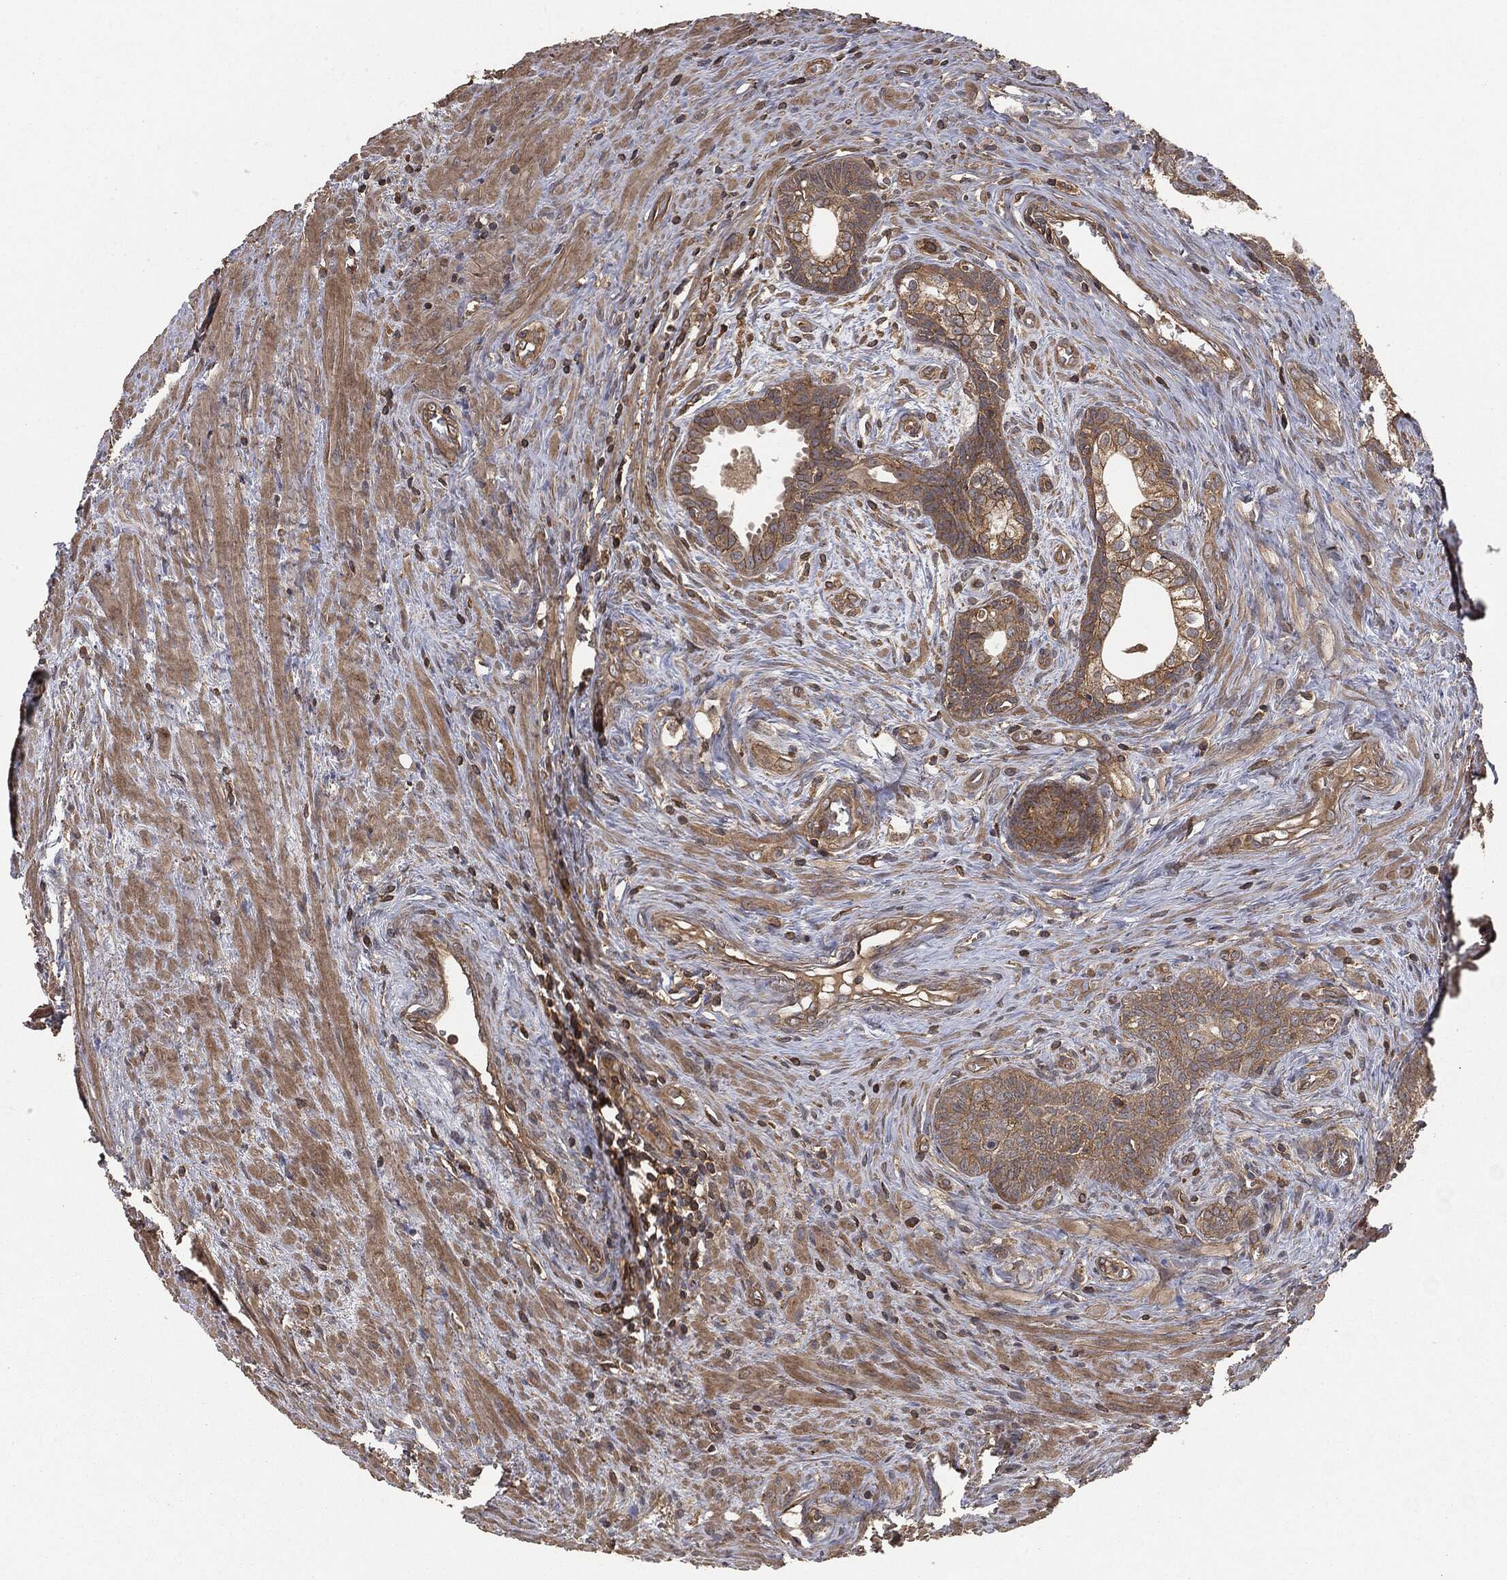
{"staining": {"intensity": "moderate", "quantity": ">75%", "location": "cytoplasmic/membranous"}, "tissue": "prostate cancer", "cell_type": "Tumor cells", "image_type": "cancer", "snomed": [{"axis": "morphology", "description": "Adenocarcinoma, NOS"}, {"axis": "morphology", "description": "Adenocarcinoma, High grade"}, {"axis": "topography", "description": "Prostate"}], "caption": "Moderate cytoplasmic/membranous protein positivity is appreciated in about >75% of tumor cells in prostate cancer (adenocarcinoma (high-grade)).", "gene": "ERBIN", "patient": {"sex": "male", "age": 61}}